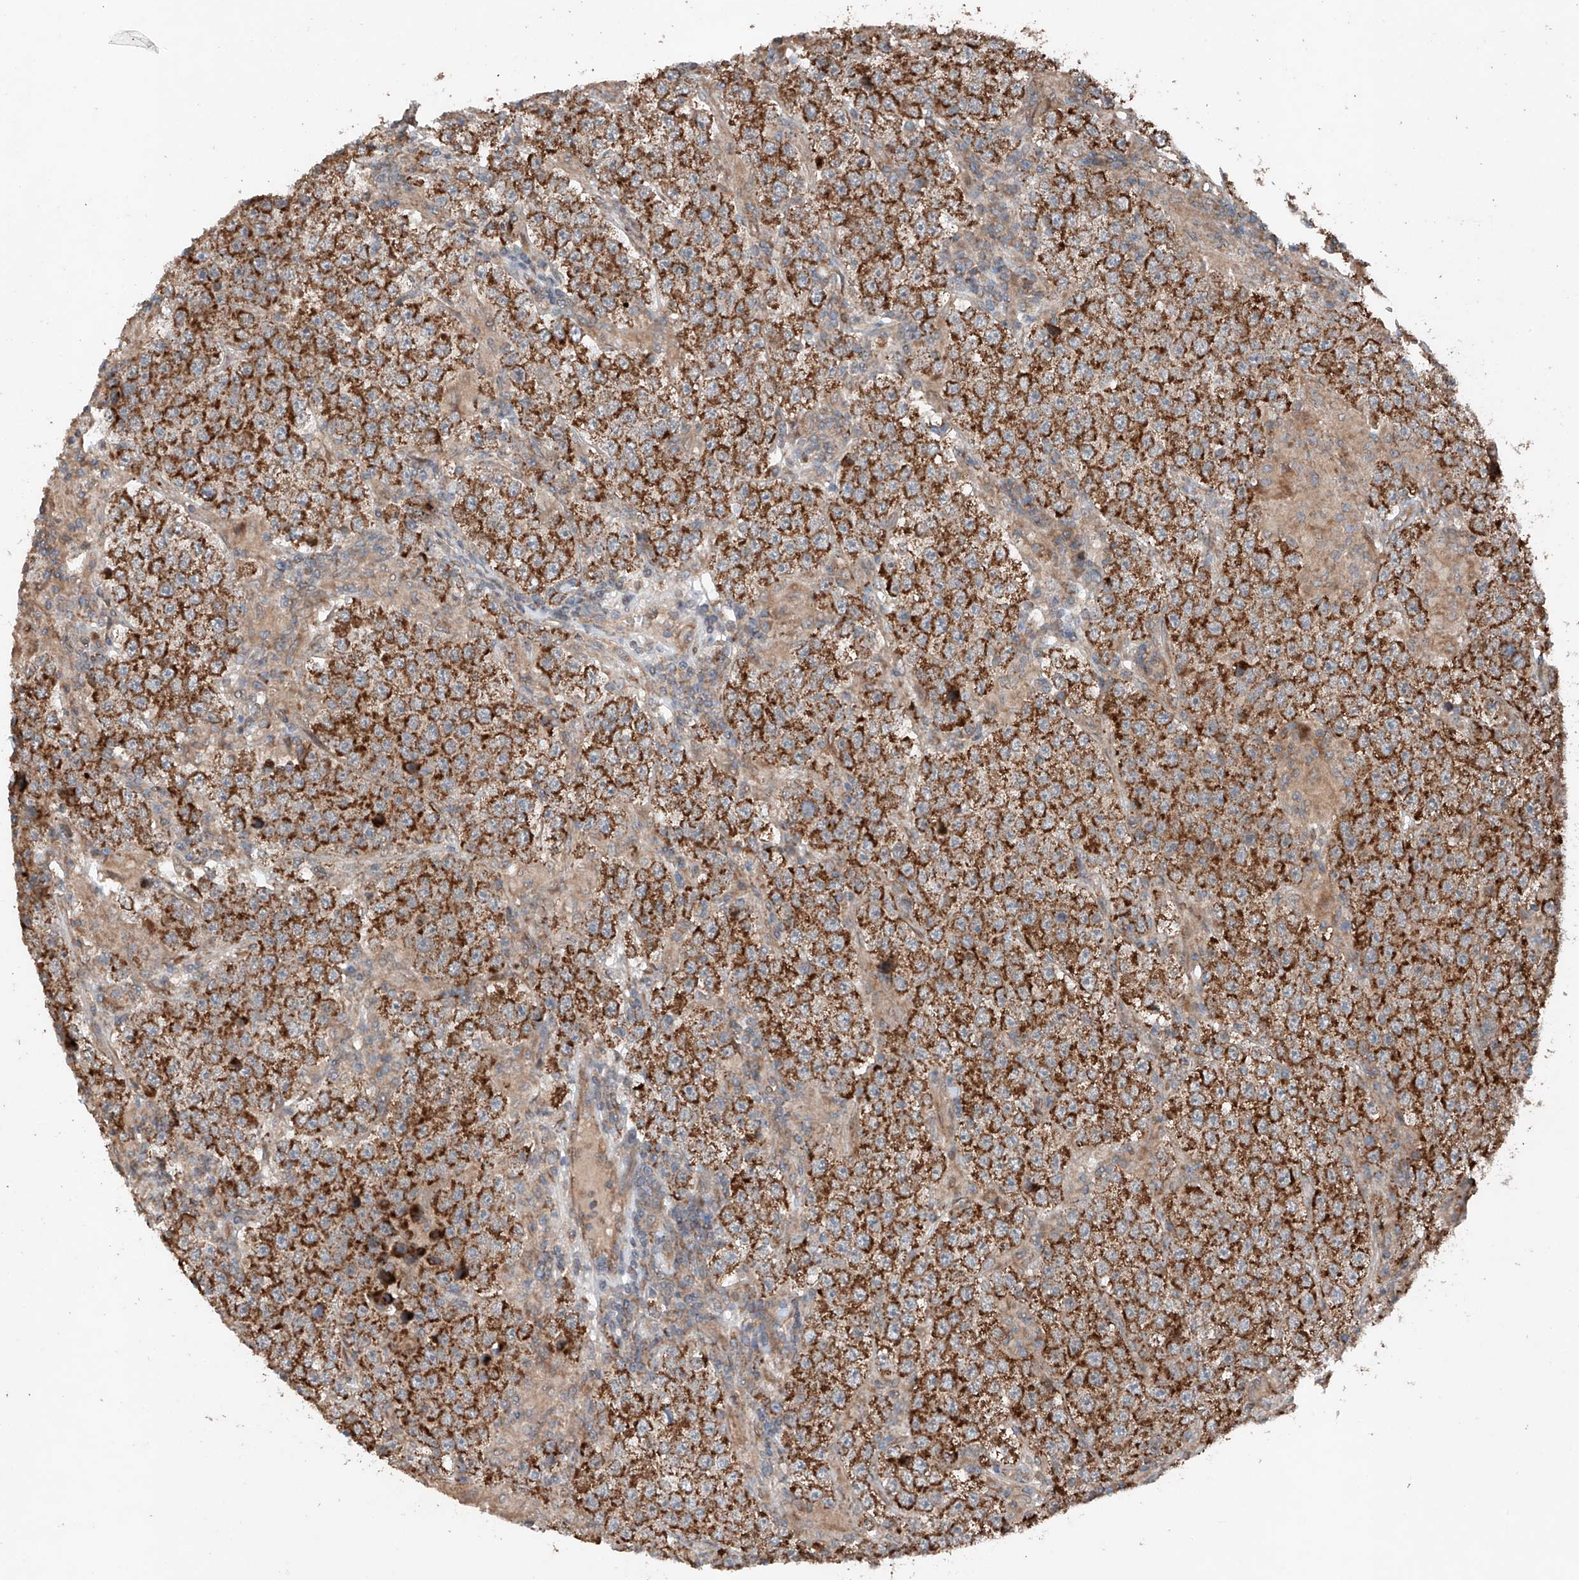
{"staining": {"intensity": "strong", "quantity": ">75%", "location": "cytoplasmic/membranous"}, "tissue": "testis cancer", "cell_type": "Tumor cells", "image_type": "cancer", "snomed": [{"axis": "morphology", "description": "Normal tissue, NOS"}, {"axis": "morphology", "description": "Urothelial carcinoma, High grade"}, {"axis": "morphology", "description": "Seminoma, NOS"}, {"axis": "morphology", "description": "Carcinoma, Embryonal, NOS"}, {"axis": "topography", "description": "Urinary bladder"}, {"axis": "topography", "description": "Testis"}], "caption": "Immunohistochemistry (IHC) staining of testis cancer (seminoma), which exhibits high levels of strong cytoplasmic/membranous expression in about >75% of tumor cells indicating strong cytoplasmic/membranous protein staining. The staining was performed using DAB (3,3'-diaminobenzidine) (brown) for protein detection and nuclei were counterstained in hematoxylin (blue).", "gene": "AP4B1", "patient": {"sex": "male", "age": 41}}